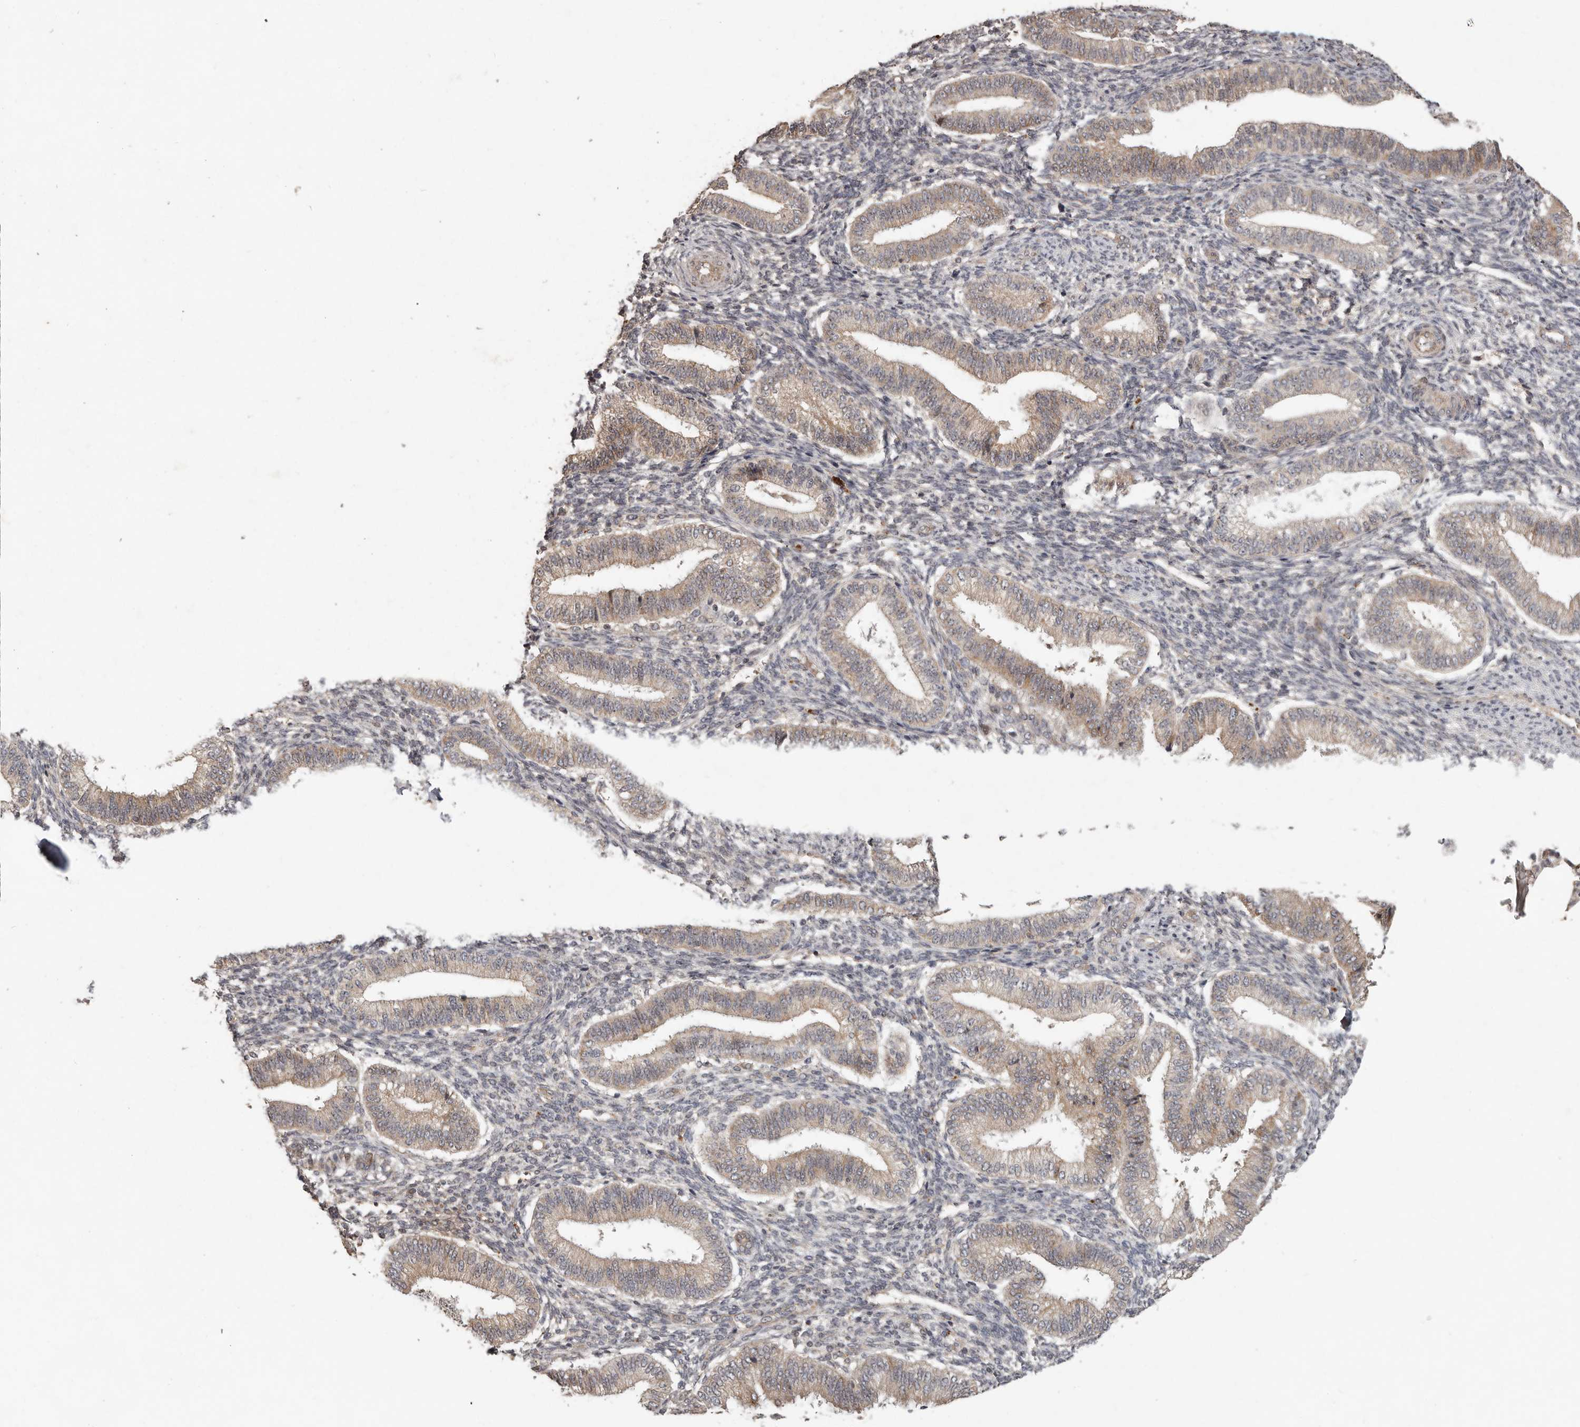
{"staining": {"intensity": "negative", "quantity": "none", "location": "none"}, "tissue": "endometrium", "cell_type": "Cells in endometrial stroma", "image_type": "normal", "snomed": [{"axis": "morphology", "description": "Normal tissue, NOS"}, {"axis": "topography", "description": "Endometrium"}], "caption": "IHC histopathology image of unremarkable endometrium stained for a protein (brown), which displays no expression in cells in endometrial stroma. (Brightfield microscopy of DAB immunohistochemistry (IHC) at high magnification).", "gene": "PLOD2", "patient": {"sex": "female", "age": 39}}